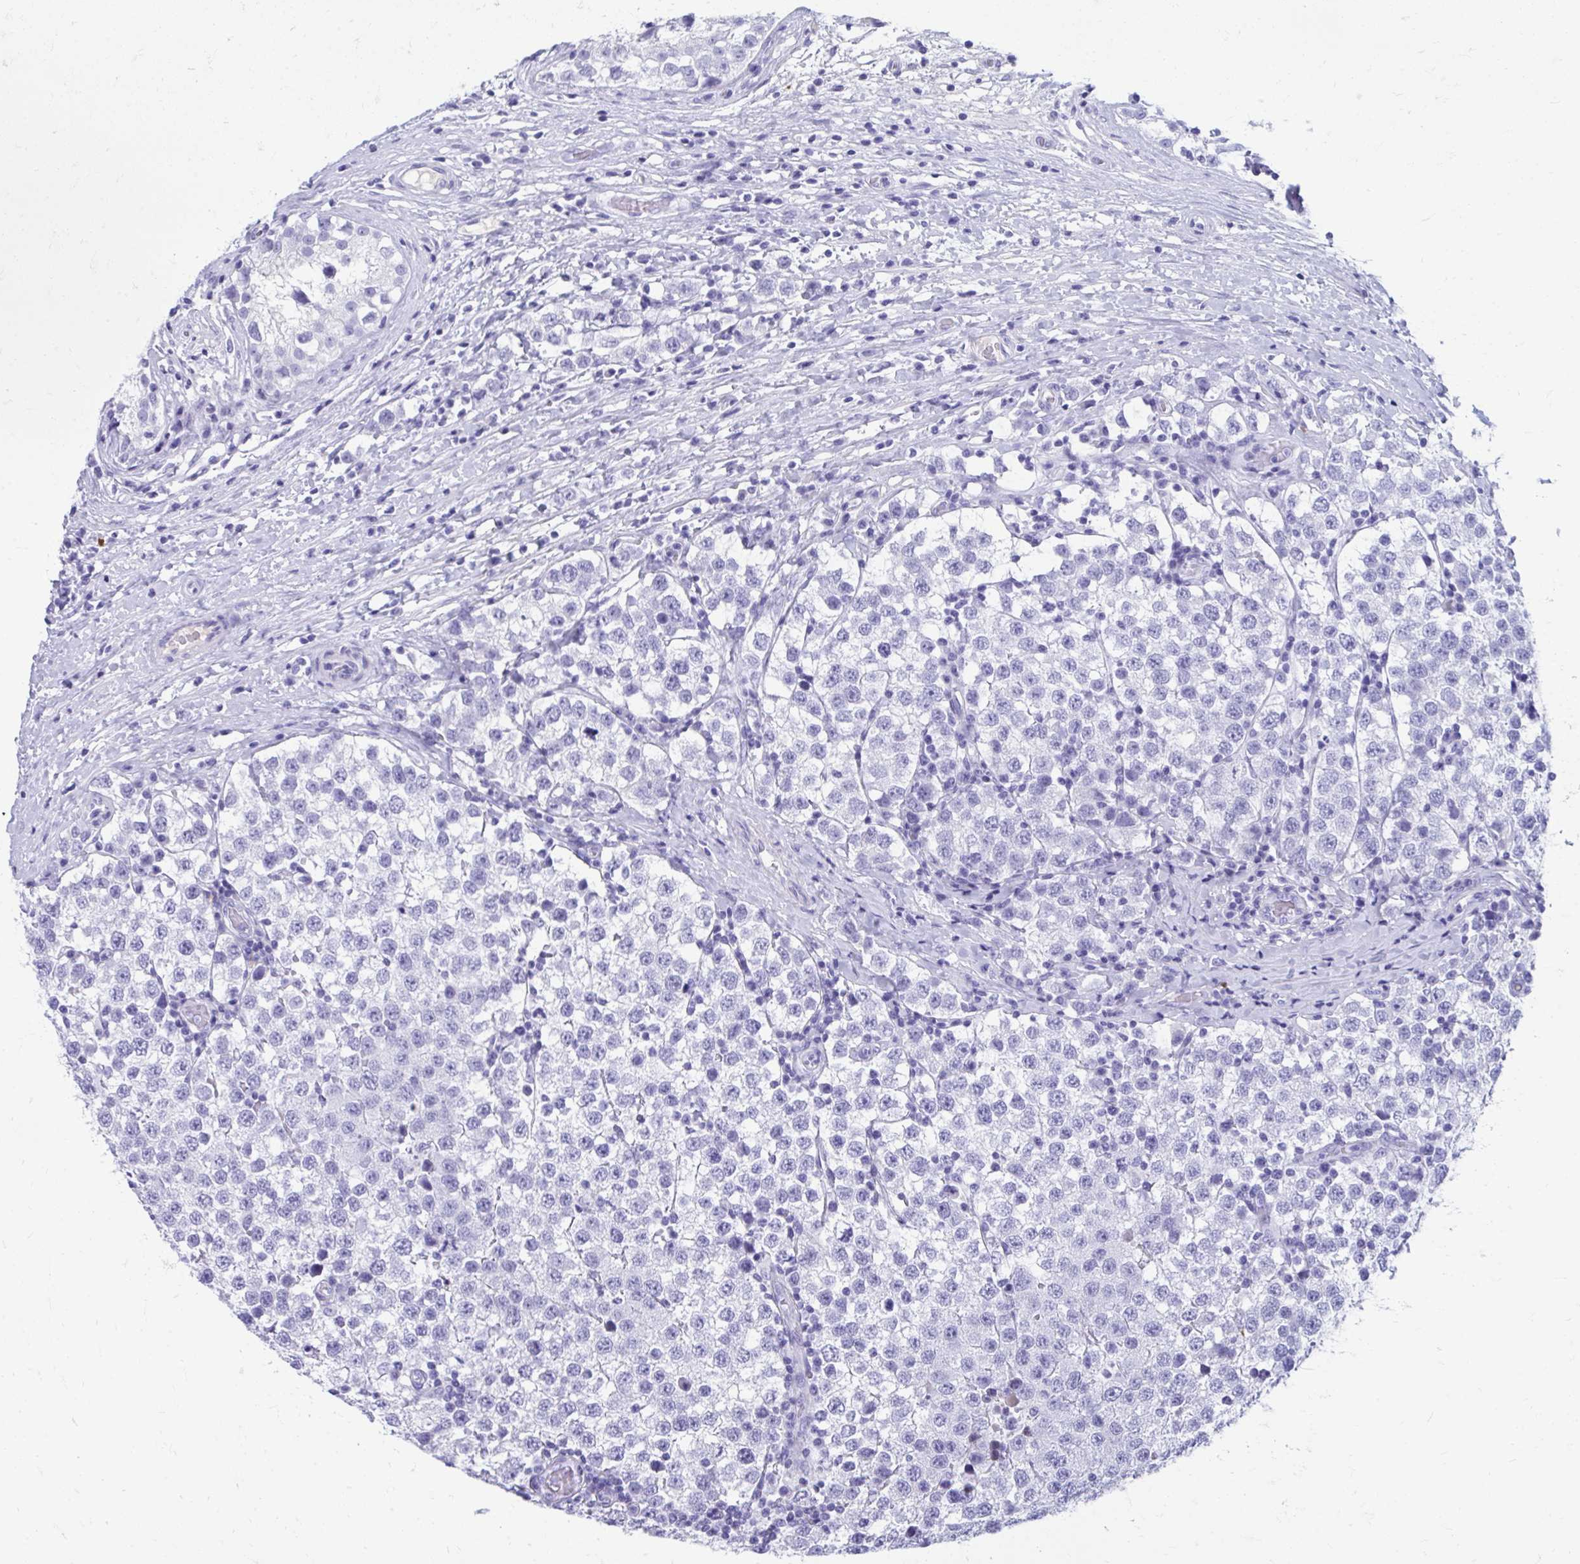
{"staining": {"intensity": "negative", "quantity": "none", "location": "none"}, "tissue": "testis cancer", "cell_type": "Tumor cells", "image_type": "cancer", "snomed": [{"axis": "morphology", "description": "Seminoma, NOS"}, {"axis": "topography", "description": "Testis"}], "caption": "This histopathology image is of testis cancer stained with IHC to label a protein in brown with the nuclei are counter-stained blue. There is no positivity in tumor cells.", "gene": "SMIM9", "patient": {"sex": "male", "age": 34}}